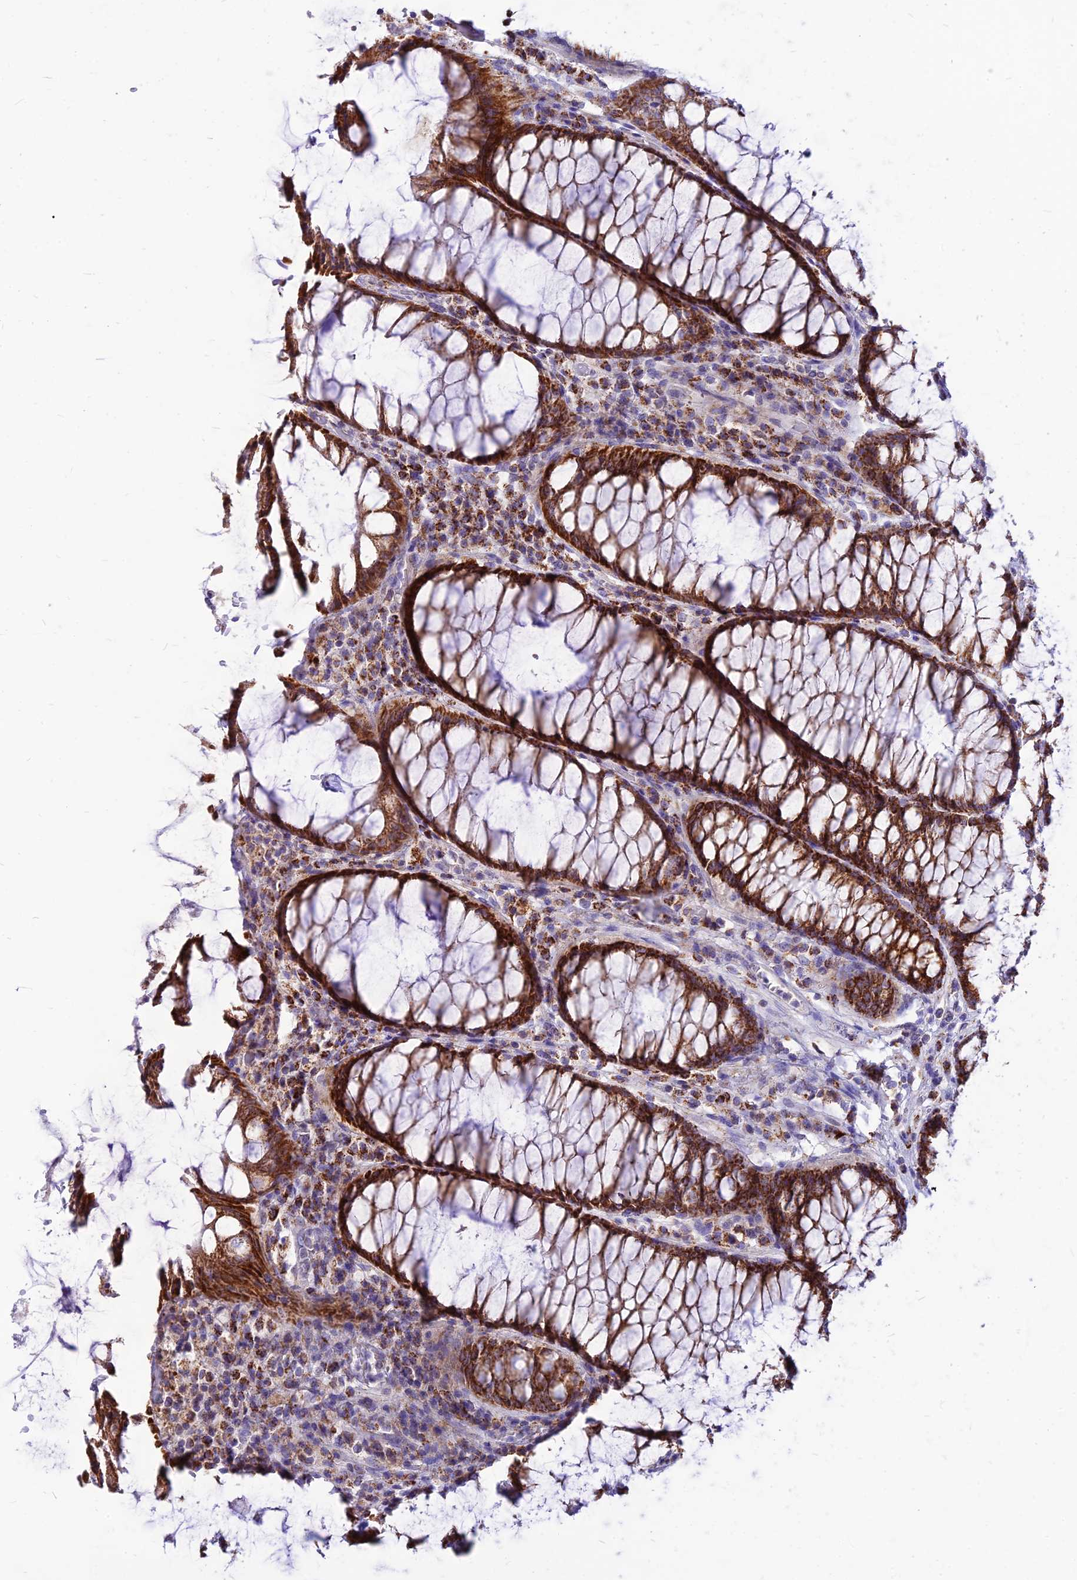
{"staining": {"intensity": "strong", "quantity": ">75%", "location": "cytoplasmic/membranous"}, "tissue": "rectum", "cell_type": "Glandular cells", "image_type": "normal", "snomed": [{"axis": "morphology", "description": "Normal tissue, NOS"}, {"axis": "topography", "description": "Rectum"}], "caption": "Immunohistochemical staining of unremarkable rectum demonstrates >75% levels of strong cytoplasmic/membranous protein expression in about >75% of glandular cells. The protein of interest is stained brown, and the nuclei are stained in blue (DAB (3,3'-diaminobenzidine) IHC with brightfield microscopy, high magnification).", "gene": "ECI1", "patient": {"sex": "male", "age": 64}}